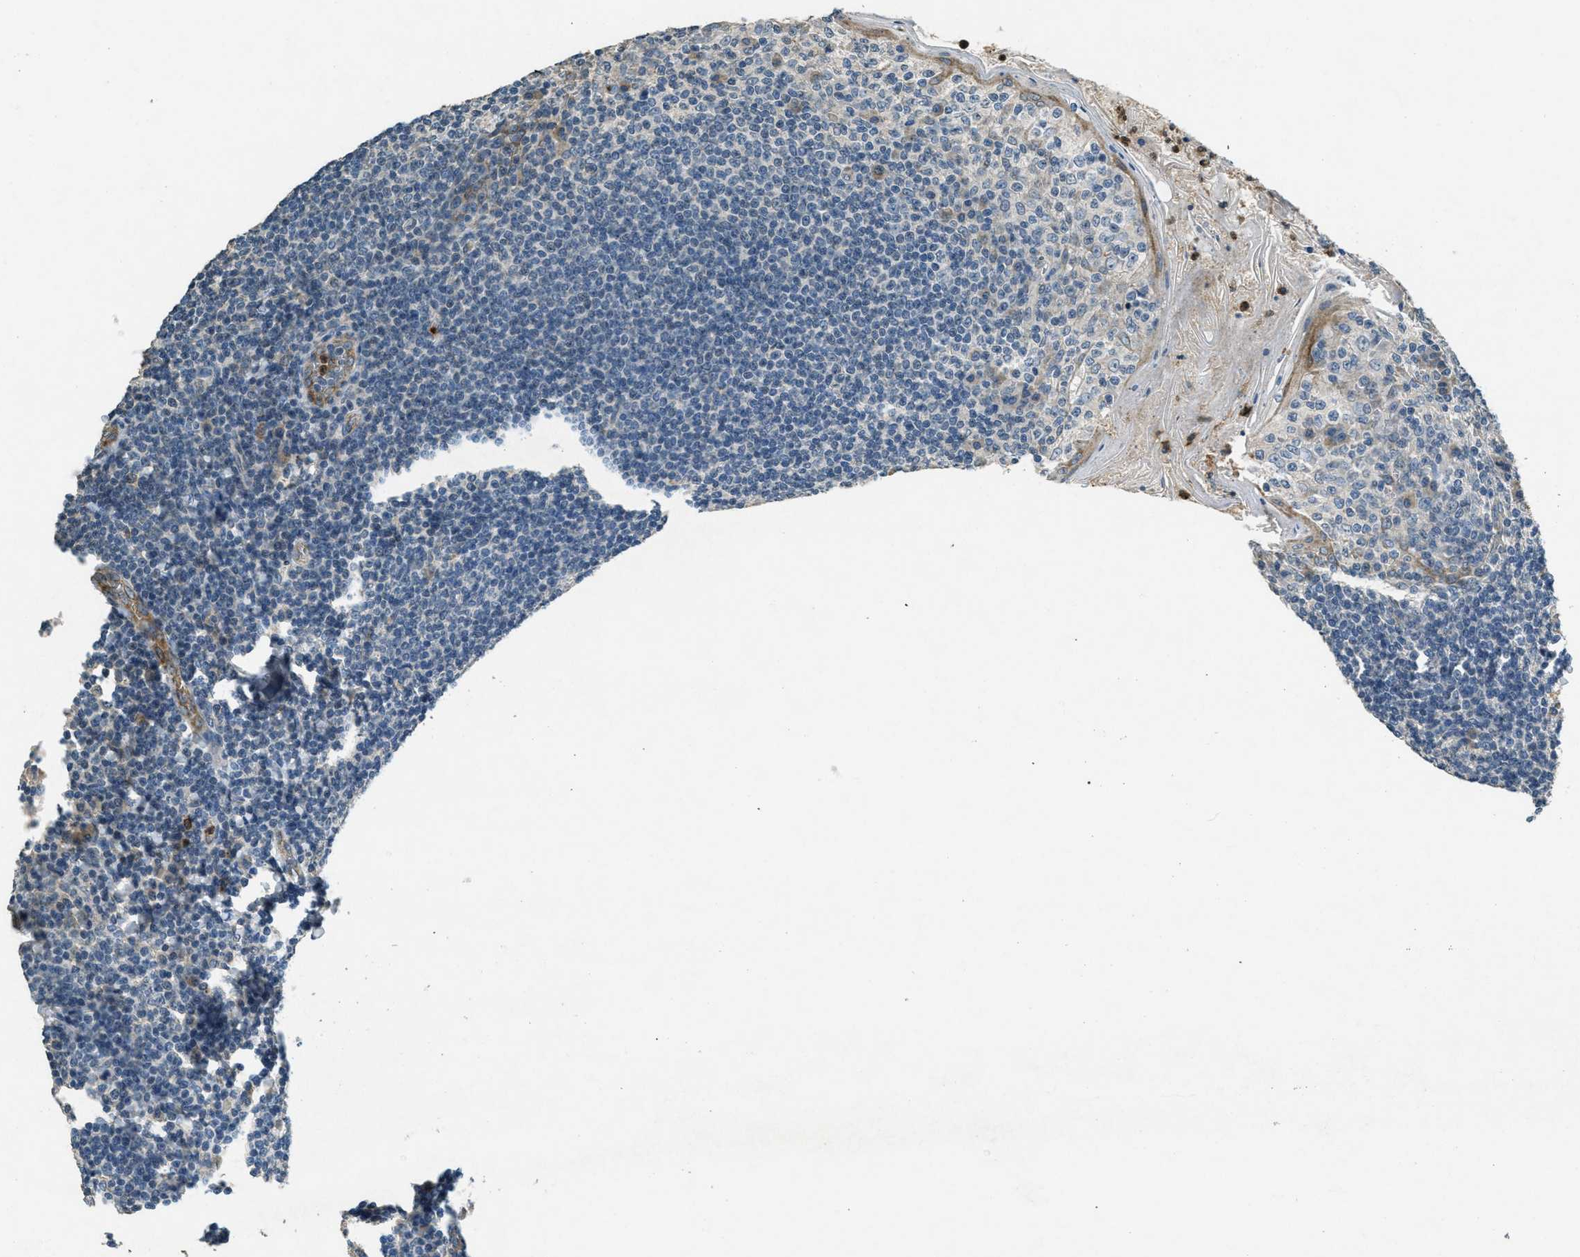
{"staining": {"intensity": "negative", "quantity": "none", "location": "none"}, "tissue": "tonsil", "cell_type": "Germinal center cells", "image_type": "normal", "snomed": [{"axis": "morphology", "description": "Normal tissue, NOS"}, {"axis": "topography", "description": "Tonsil"}], "caption": "DAB (3,3'-diaminobenzidine) immunohistochemical staining of unremarkable human tonsil displays no significant staining in germinal center cells.", "gene": "RAB3D", "patient": {"sex": "male", "age": 31}}